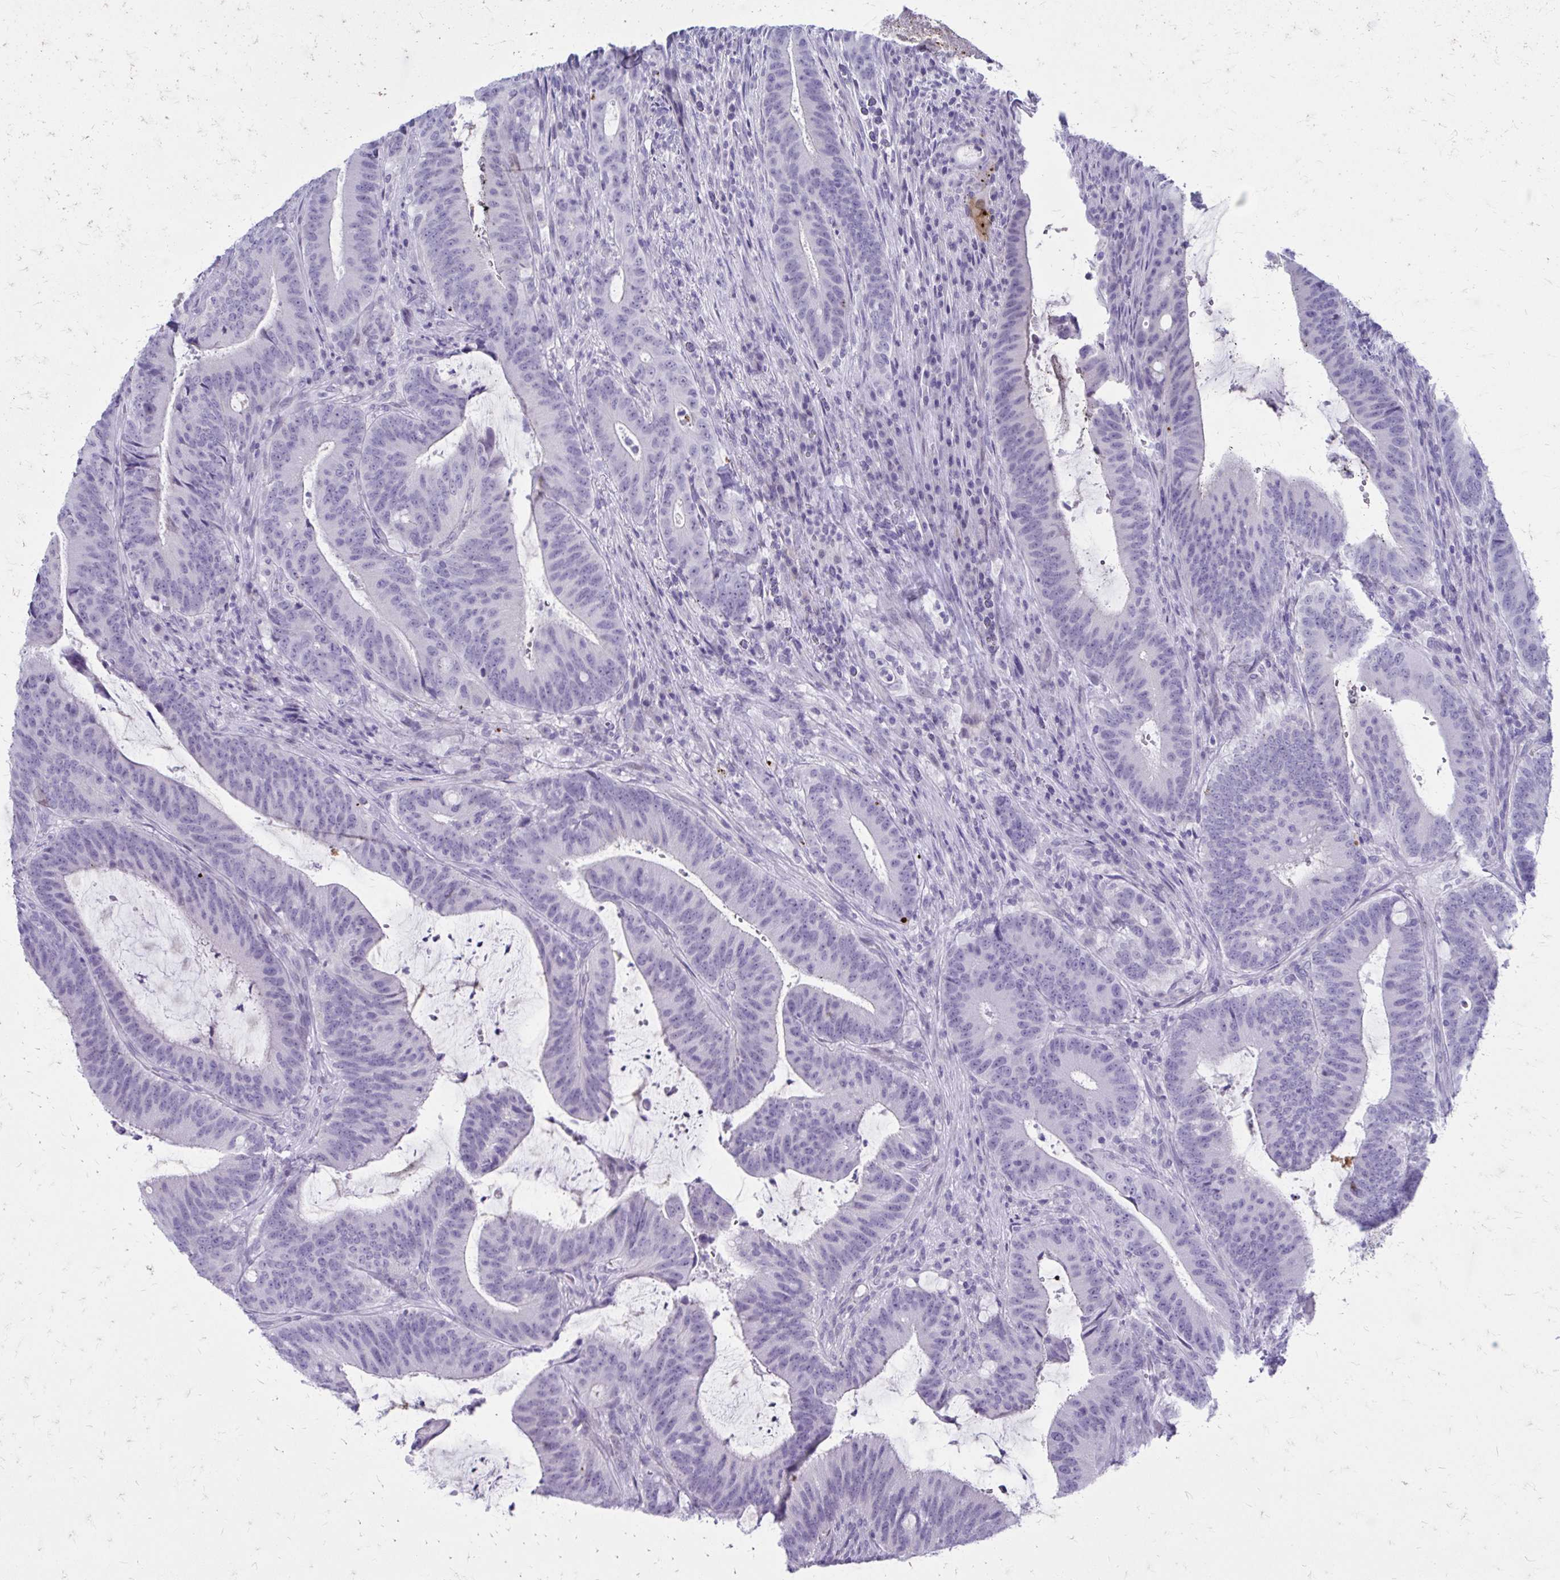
{"staining": {"intensity": "negative", "quantity": "none", "location": "none"}, "tissue": "colorectal cancer", "cell_type": "Tumor cells", "image_type": "cancer", "snomed": [{"axis": "morphology", "description": "Adenocarcinoma, NOS"}, {"axis": "topography", "description": "Colon"}], "caption": "Immunohistochemical staining of human colorectal cancer (adenocarcinoma) reveals no significant staining in tumor cells.", "gene": "LCN15", "patient": {"sex": "female", "age": 43}}